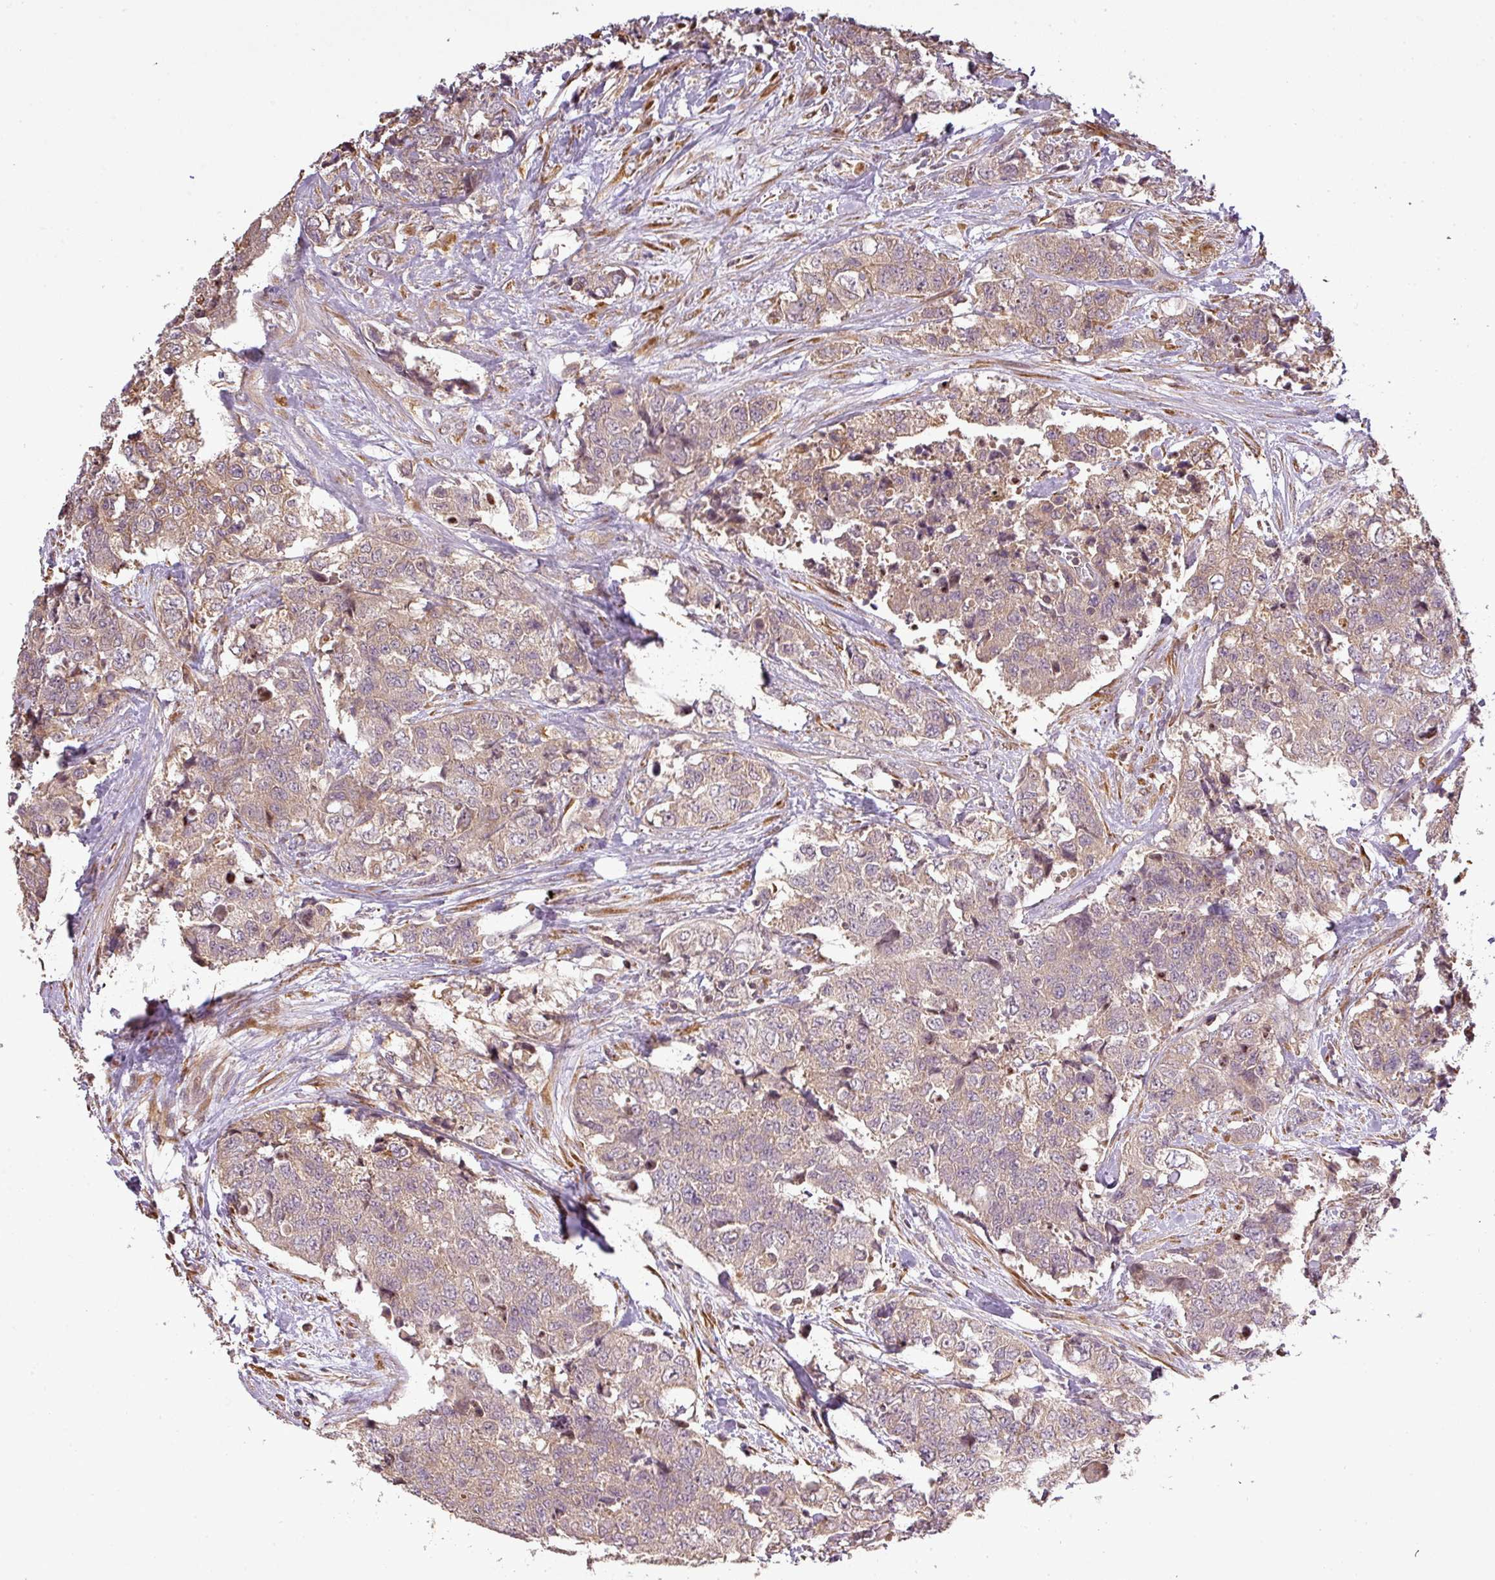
{"staining": {"intensity": "weak", "quantity": ">75%", "location": "cytoplasmic/membranous"}, "tissue": "urothelial cancer", "cell_type": "Tumor cells", "image_type": "cancer", "snomed": [{"axis": "morphology", "description": "Urothelial carcinoma, High grade"}, {"axis": "topography", "description": "Urinary bladder"}], "caption": "This is a micrograph of immunohistochemistry (IHC) staining of urothelial cancer, which shows weak expression in the cytoplasmic/membranous of tumor cells.", "gene": "FAIM", "patient": {"sex": "female", "age": 78}}